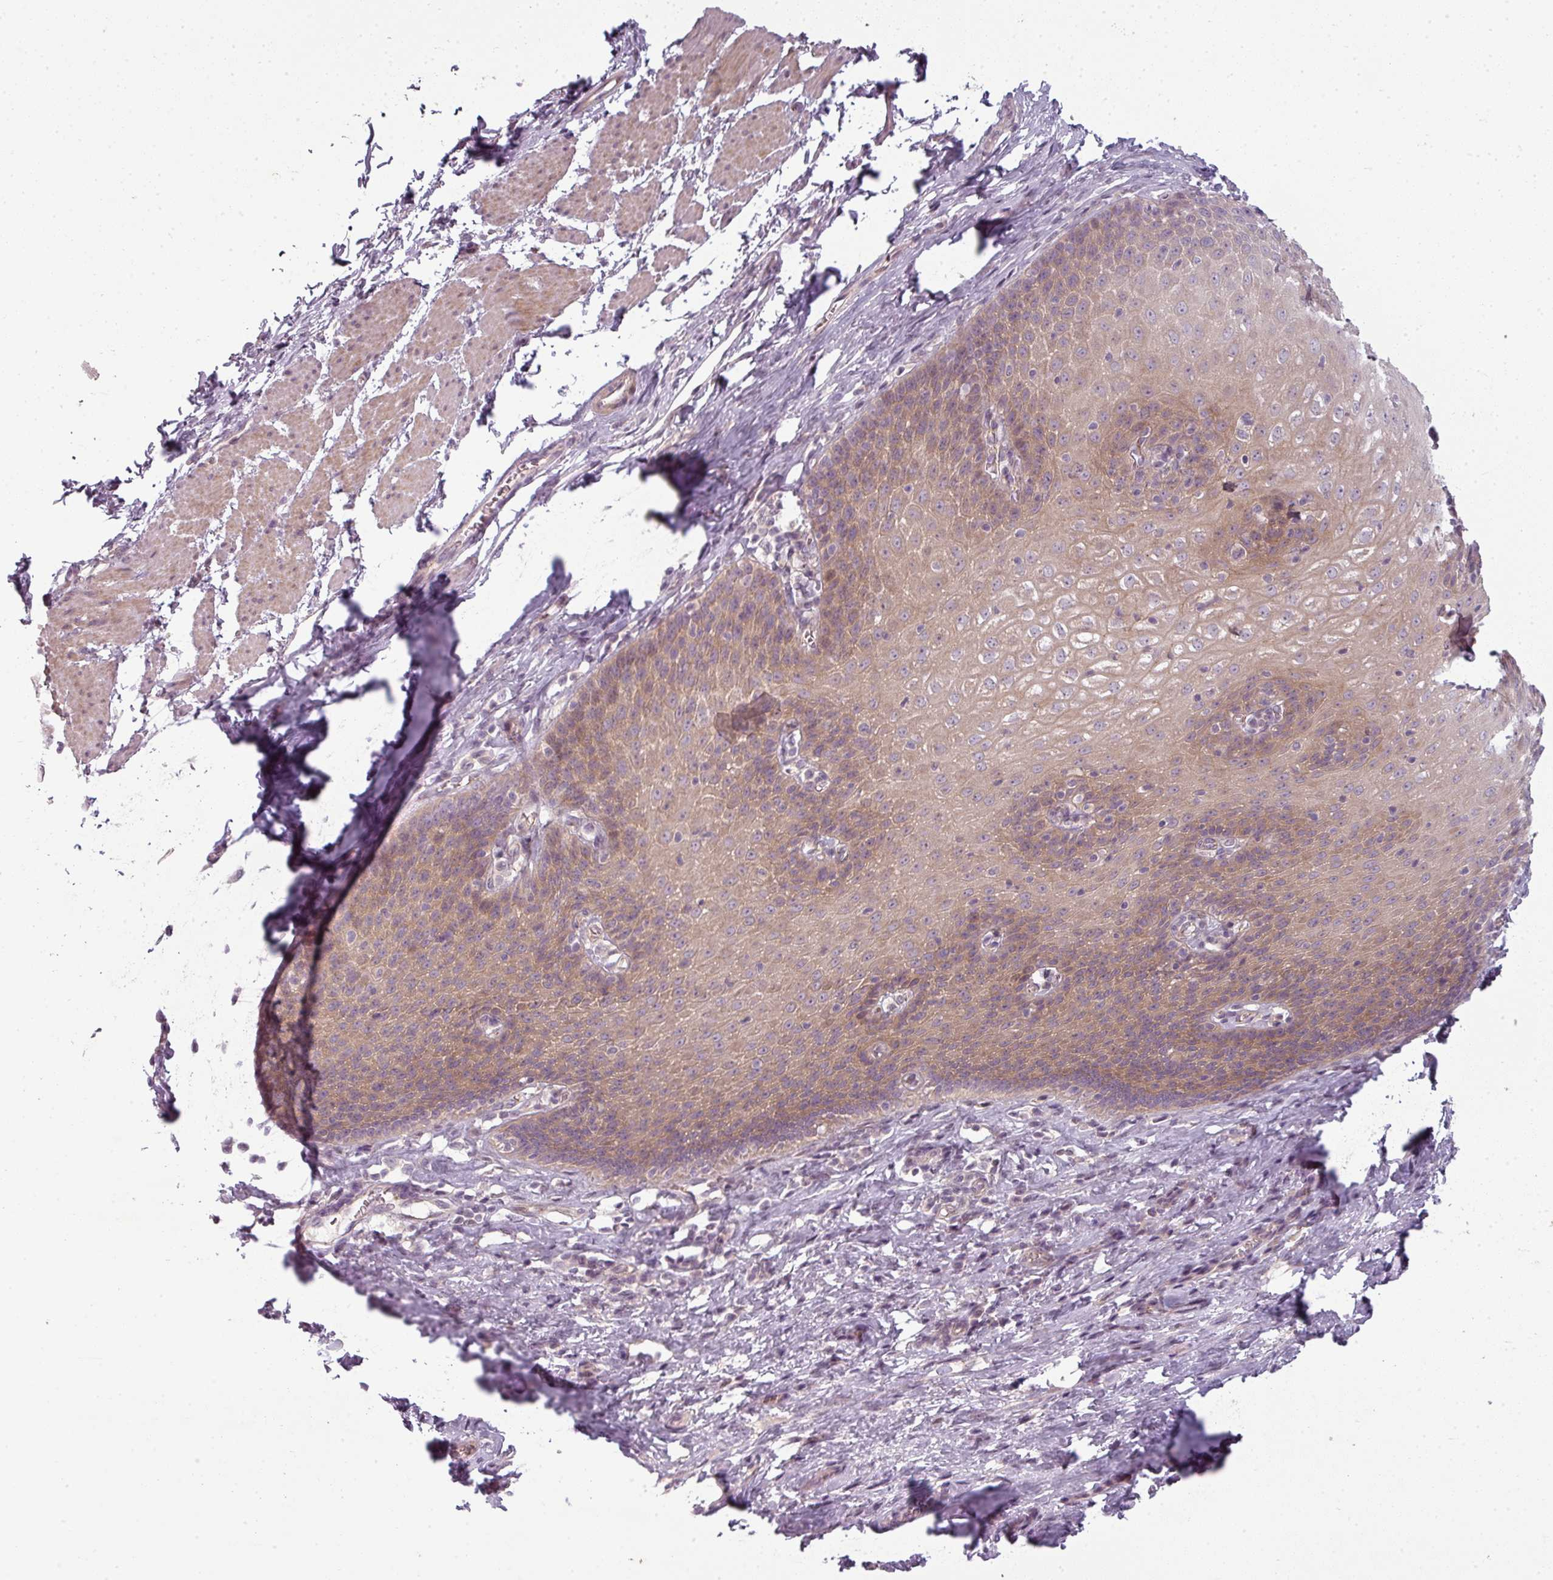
{"staining": {"intensity": "moderate", "quantity": ">75%", "location": "cytoplasmic/membranous"}, "tissue": "esophagus", "cell_type": "Squamous epithelial cells", "image_type": "normal", "snomed": [{"axis": "morphology", "description": "Normal tissue, NOS"}, {"axis": "topography", "description": "Esophagus"}], "caption": "Immunohistochemistry (IHC) of unremarkable esophagus reveals medium levels of moderate cytoplasmic/membranous positivity in about >75% of squamous epithelial cells. The protein is shown in brown color, while the nuclei are stained blue.", "gene": "SLC16A9", "patient": {"sex": "female", "age": 61}}